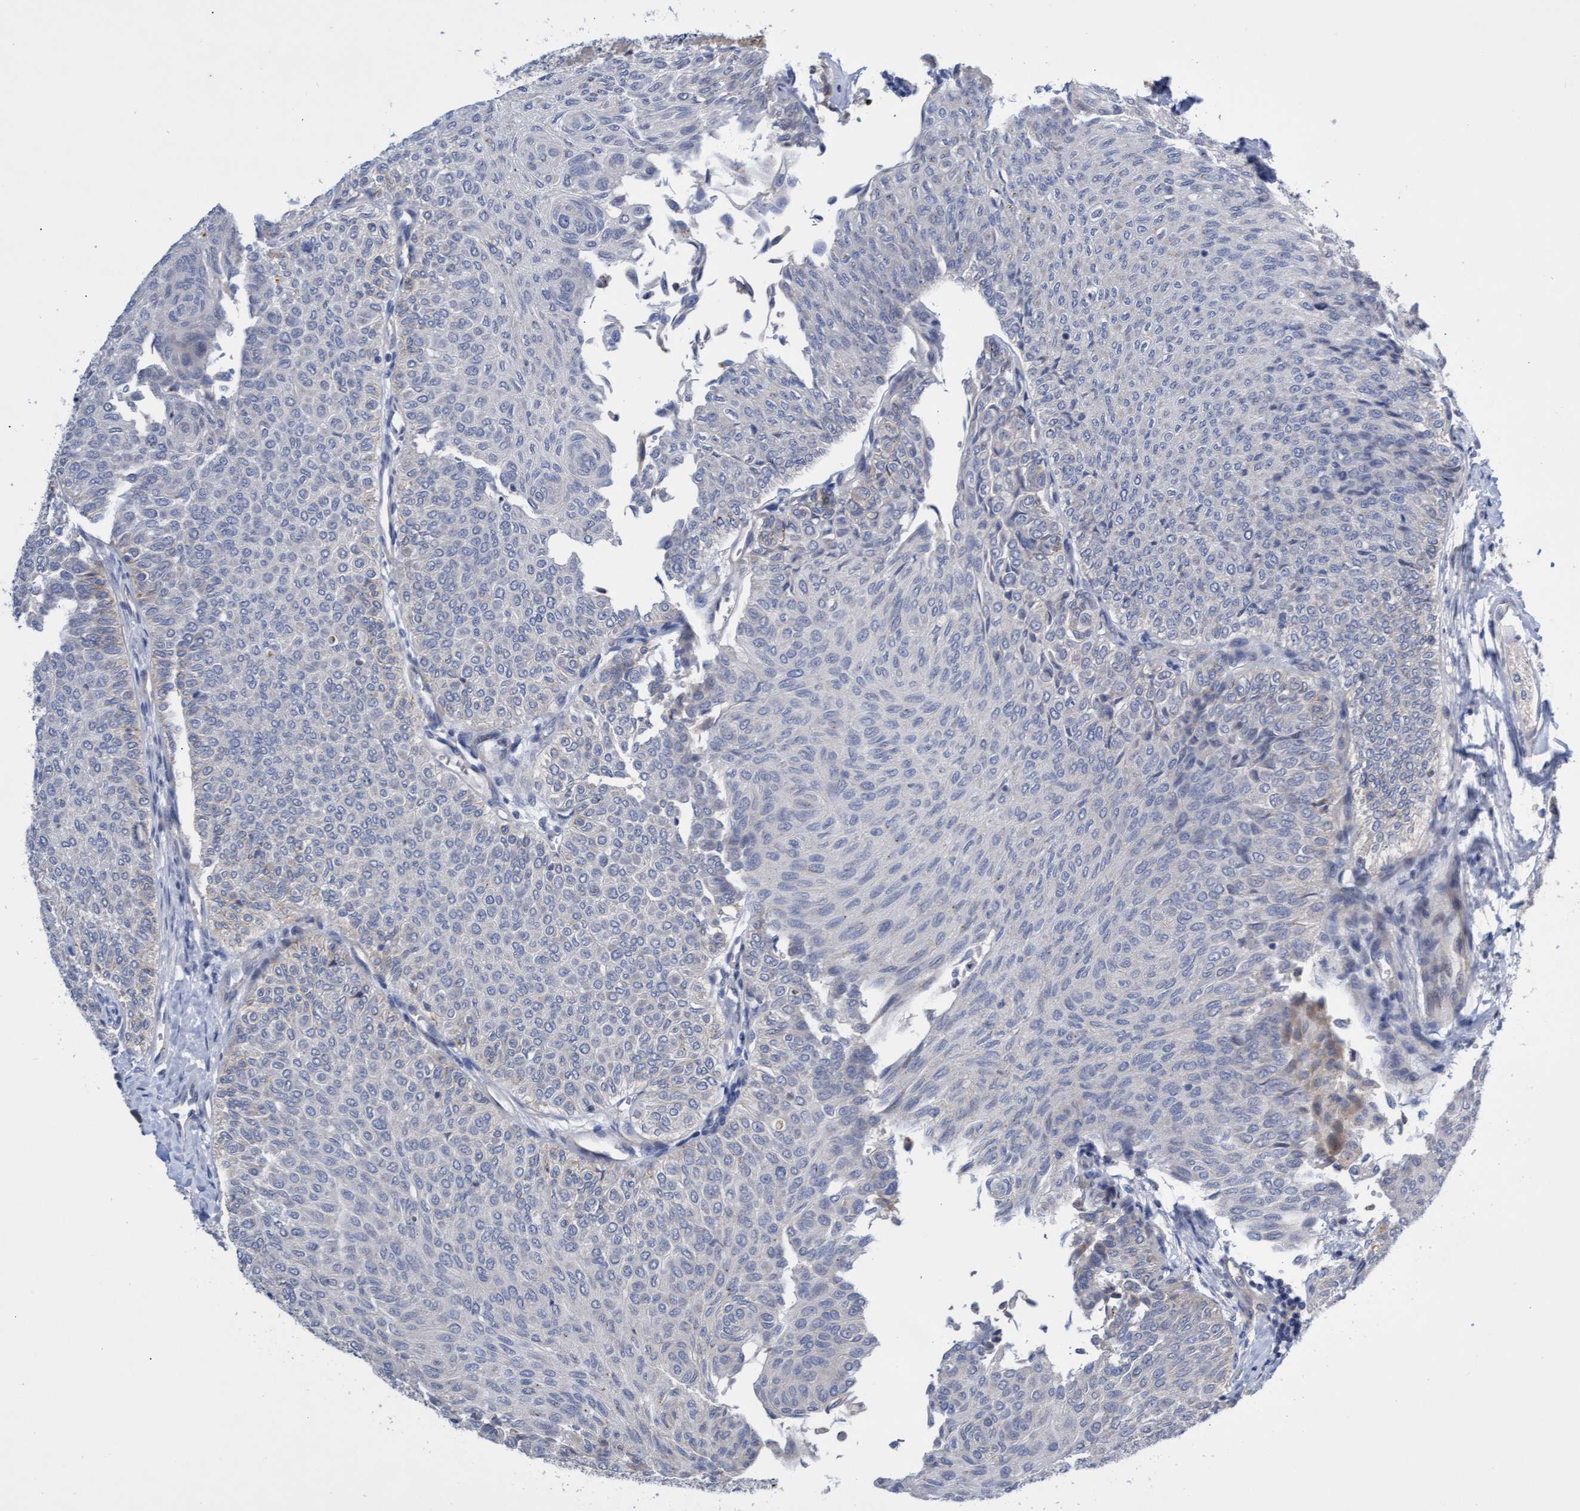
{"staining": {"intensity": "negative", "quantity": "none", "location": "none"}, "tissue": "urothelial cancer", "cell_type": "Tumor cells", "image_type": "cancer", "snomed": [{"axis": "morphology", "description": "Urothelial carcinoma, Low grade"}, {"axis": "topography", "description": "Urinary bladder"}], "caption": "High power microscopy photomicrograph of an IHC micrograph of urothelial carcinoma (low-grade), revealing no significant positivity in tumor cells.", "gene": "ABCF2", "patient": {"sex": "male", "age": 78}}